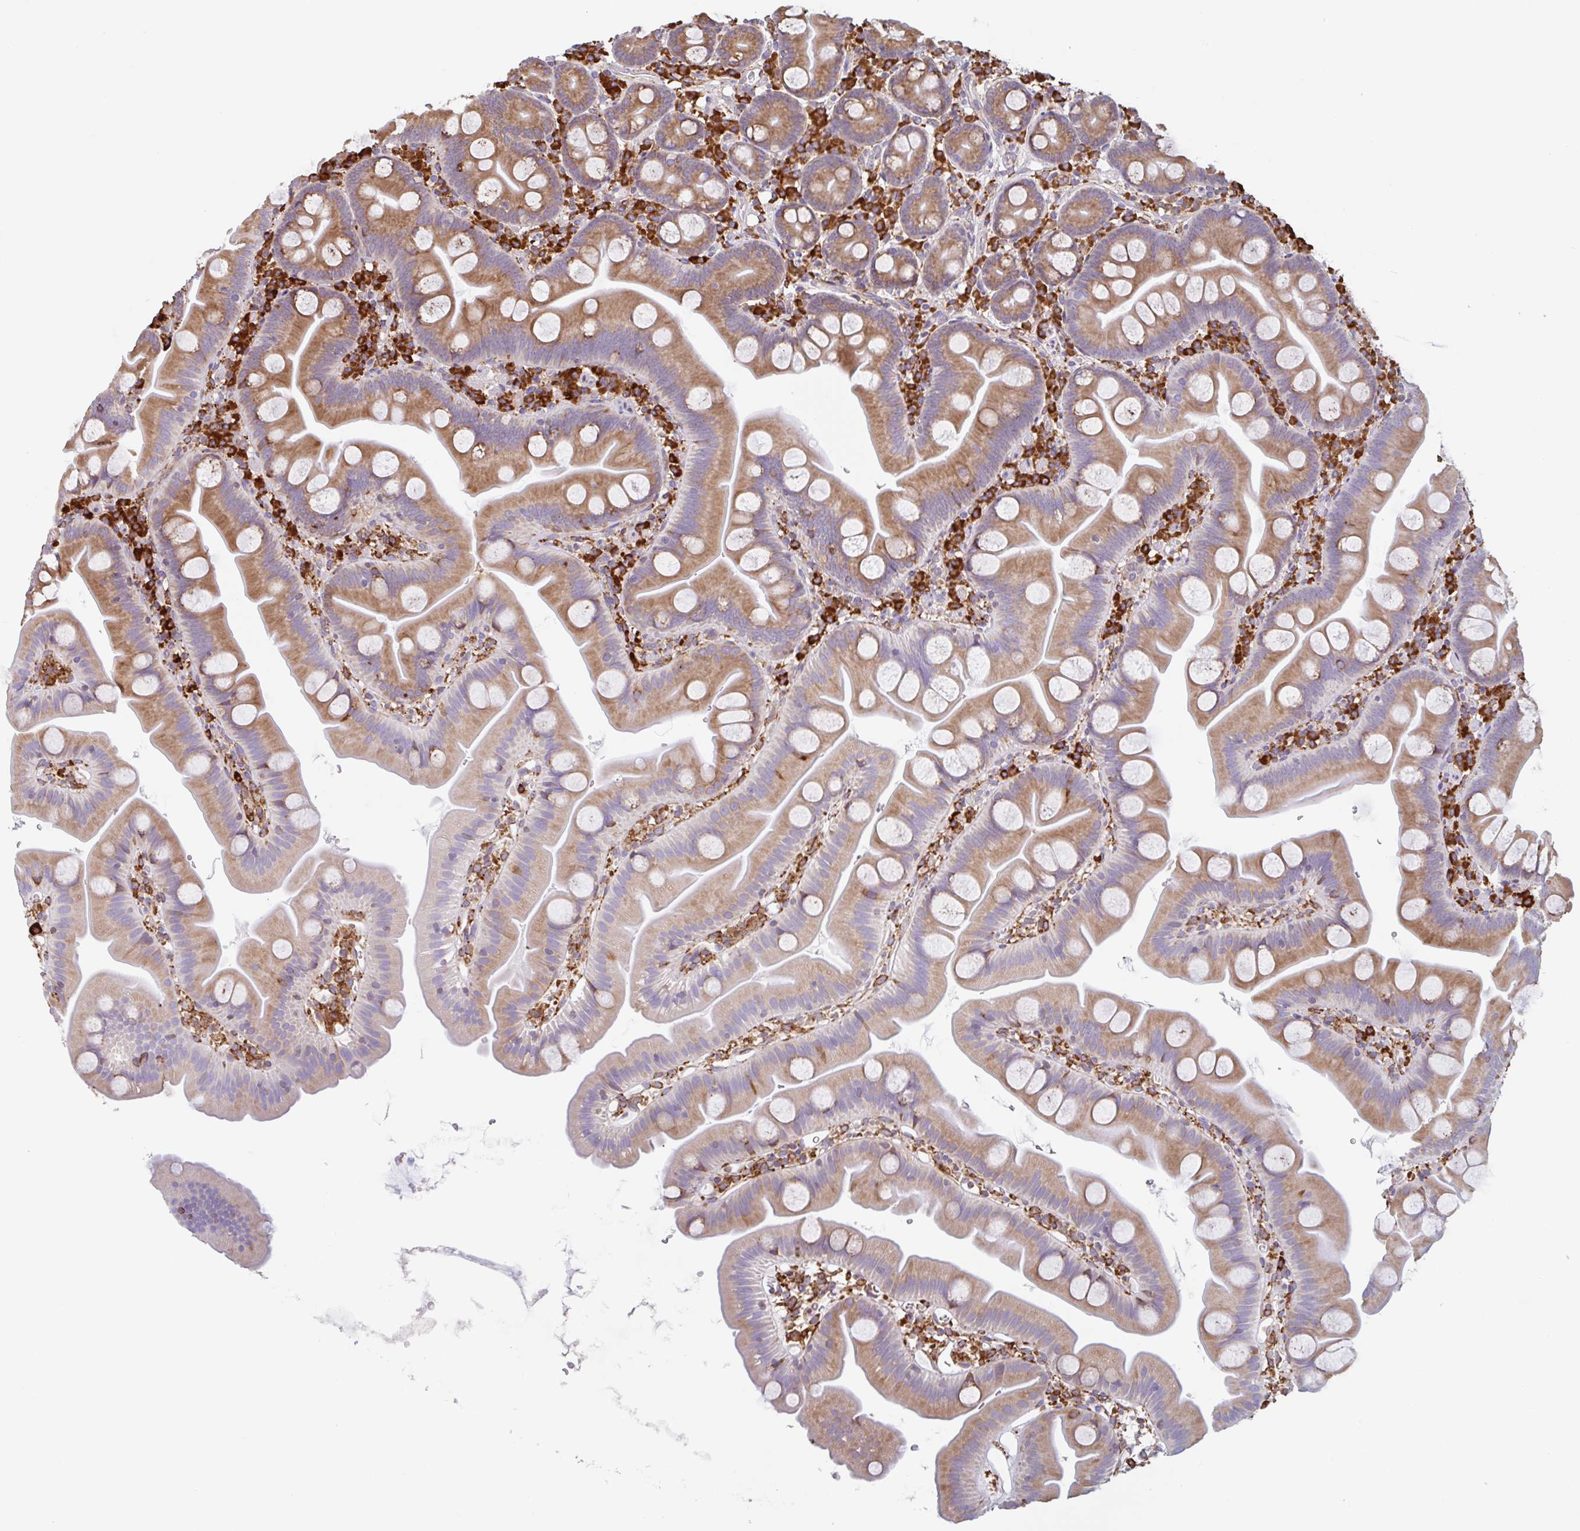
{"staining": {"intensity": "strong", "quantity": "25%-75%", "location": "cytoplasmic/membranous"}, "tissue": "small intestine", "cell_type": "Glandular cells", "image_type": "normal", "snomed": [{"axis": "morphology", "description": "Normal tissue, NOS"}, {"axis": "topography", "description": "Small intestine"}], "caption": "Immunohistochemical staining of unremarkable small intestine reveals strong cytoplasmic/membranous protein positivity in approximately 25%-75% of glandular cells. (DAB (3,3'-diaminobenzidine) IHC, brown staining for protein, blue staining for nuclei).", "gene": "DOK4", "patient": {"sex": "female", "age": 68}}